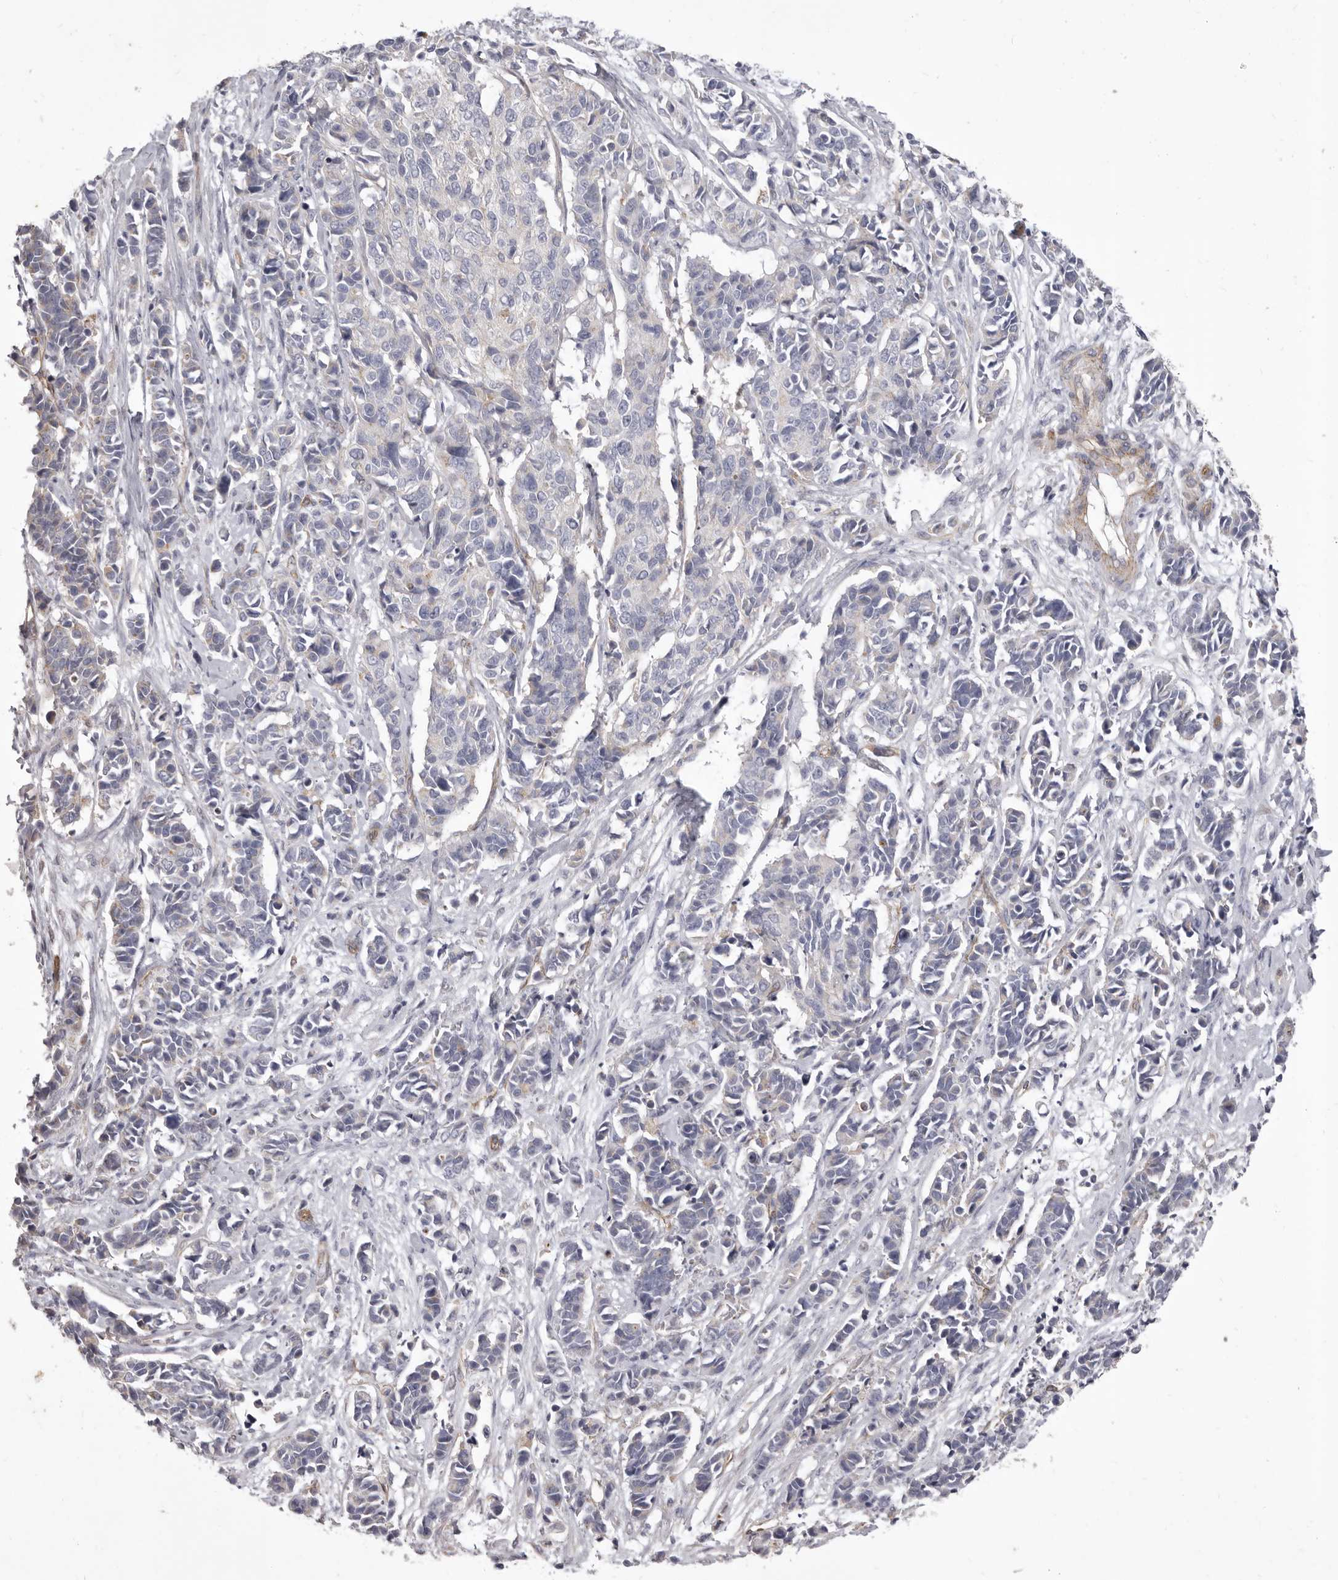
{"staining": {"intensity": "negative", "quantity": "none", "location": "none"}, "tissue": "cervical cancer", "cell_type": "Tumor cells", "image_type": "cancer", "snomed": [{"axis": "morphology", "description": "Normal tissue, NOS"}, {"axis": "morphology", "description": "Squamous cell carcinoma, NOS"}, {"axis": "topography", "description": "Cervix"}], "caption": "Tumor cells show no significant protein positivity in cervical cancer (squamous cell carcinoma). Brightfield microscopy of immunohistochemistry stained with DAB (brown) and hematoxylin (blue), captured at high magnification.", "gene": "P2RX6", "patient": {"sex": "female", "age": 35}}